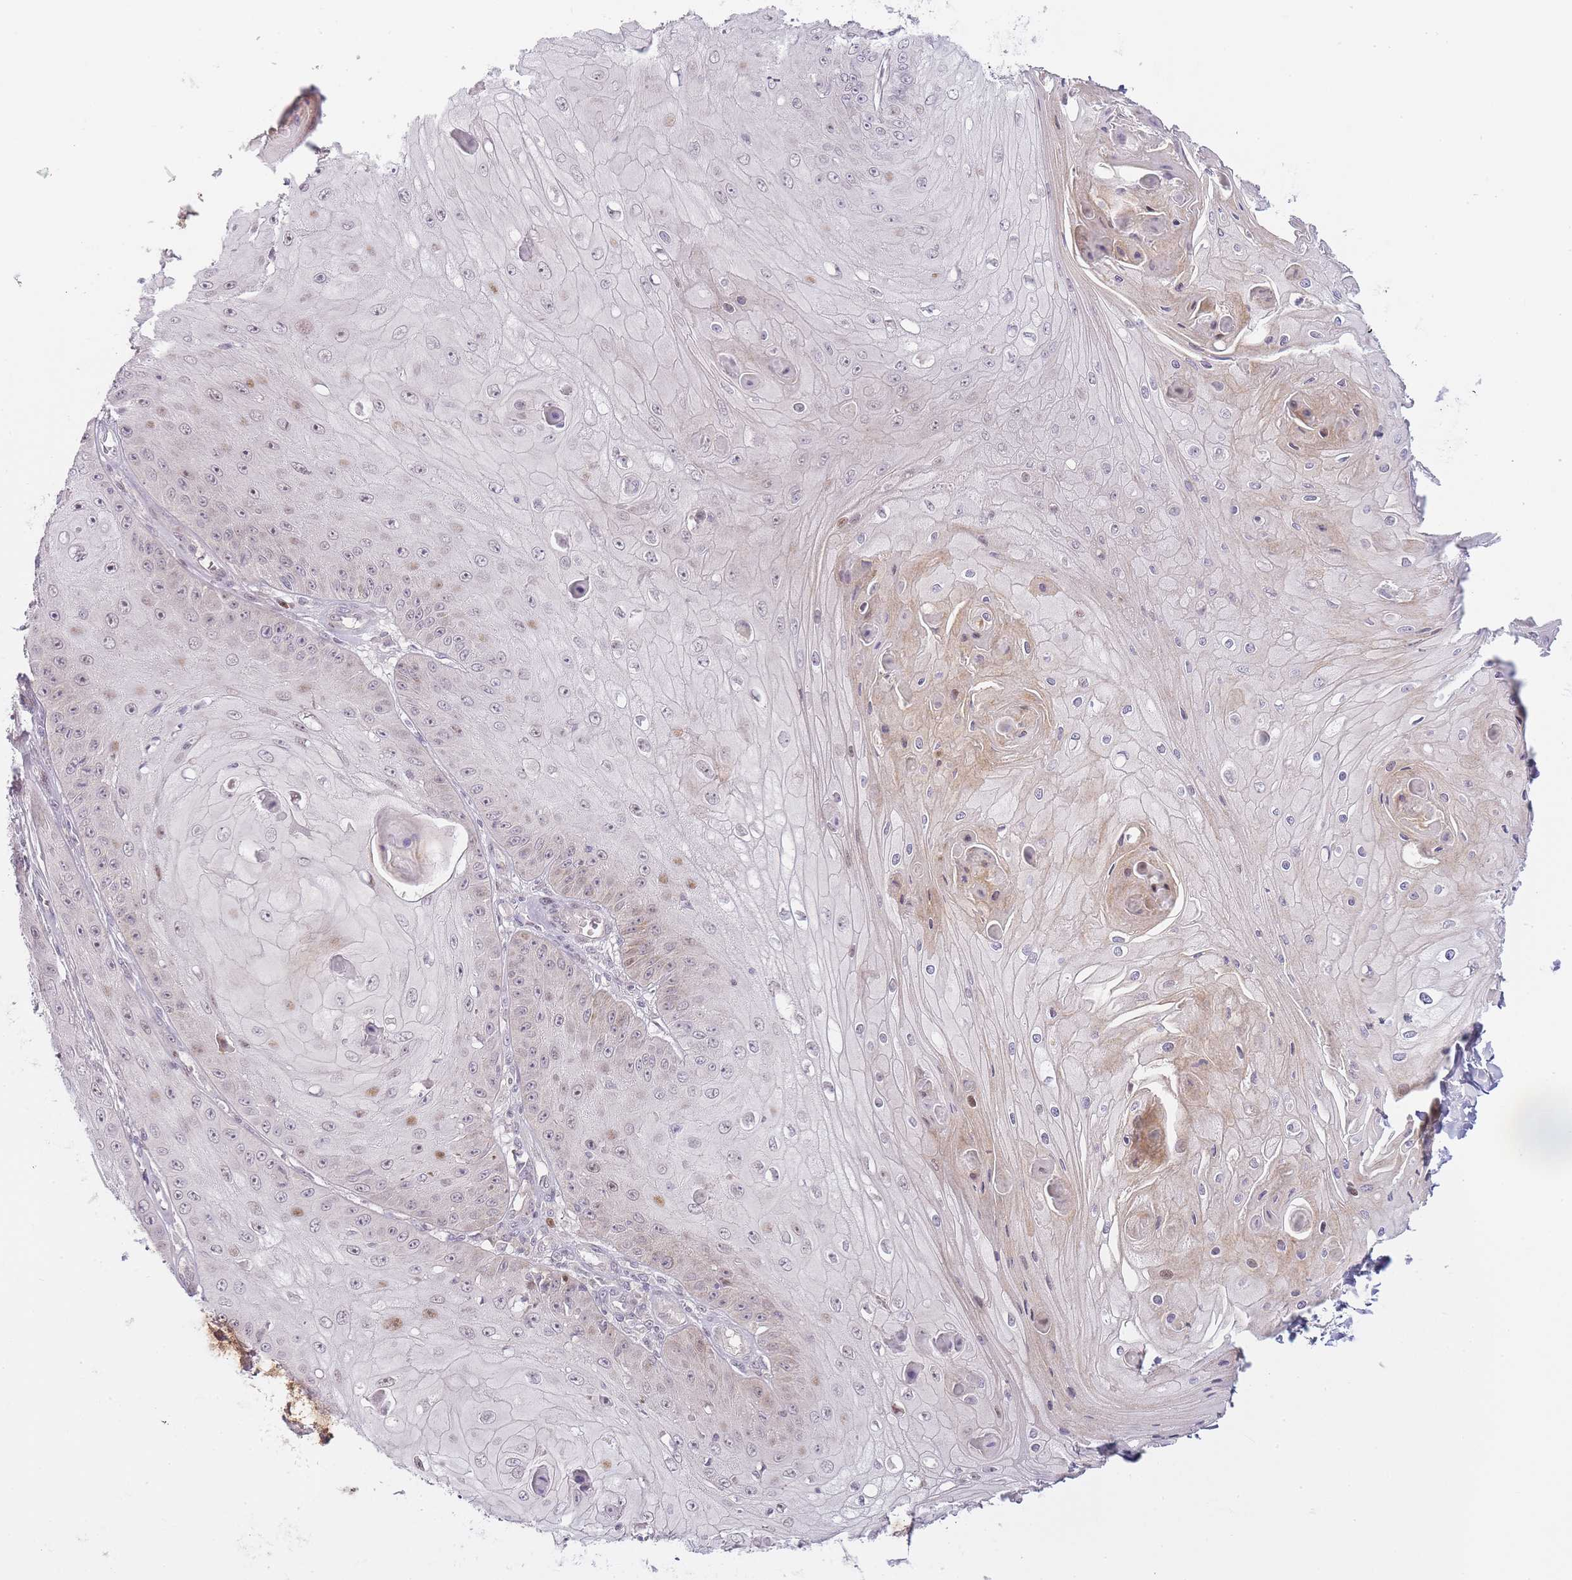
{"staining": {"intensity": "moderate", "quantity": "<25%", "location": "nuclear"}, "tissue": "skin cancer", "cell_type": "Tumor cells", "image_type": "cancer", "snomed": [{"axis": "morphology", "description": "Squamous cell carcinoma, NOS"}, {"axis": "topography", "description": "Skin"}], "caption": "Skin cancer stained with IHC reveals moderate nuclear expression in about <25% of tumor cells. (DAB (3,3'-diaminobenzidine) IHC with brightfield microscopy, high magnification).", "gene": "OGG1", "patient": {"sex": "male", "age": 70}}